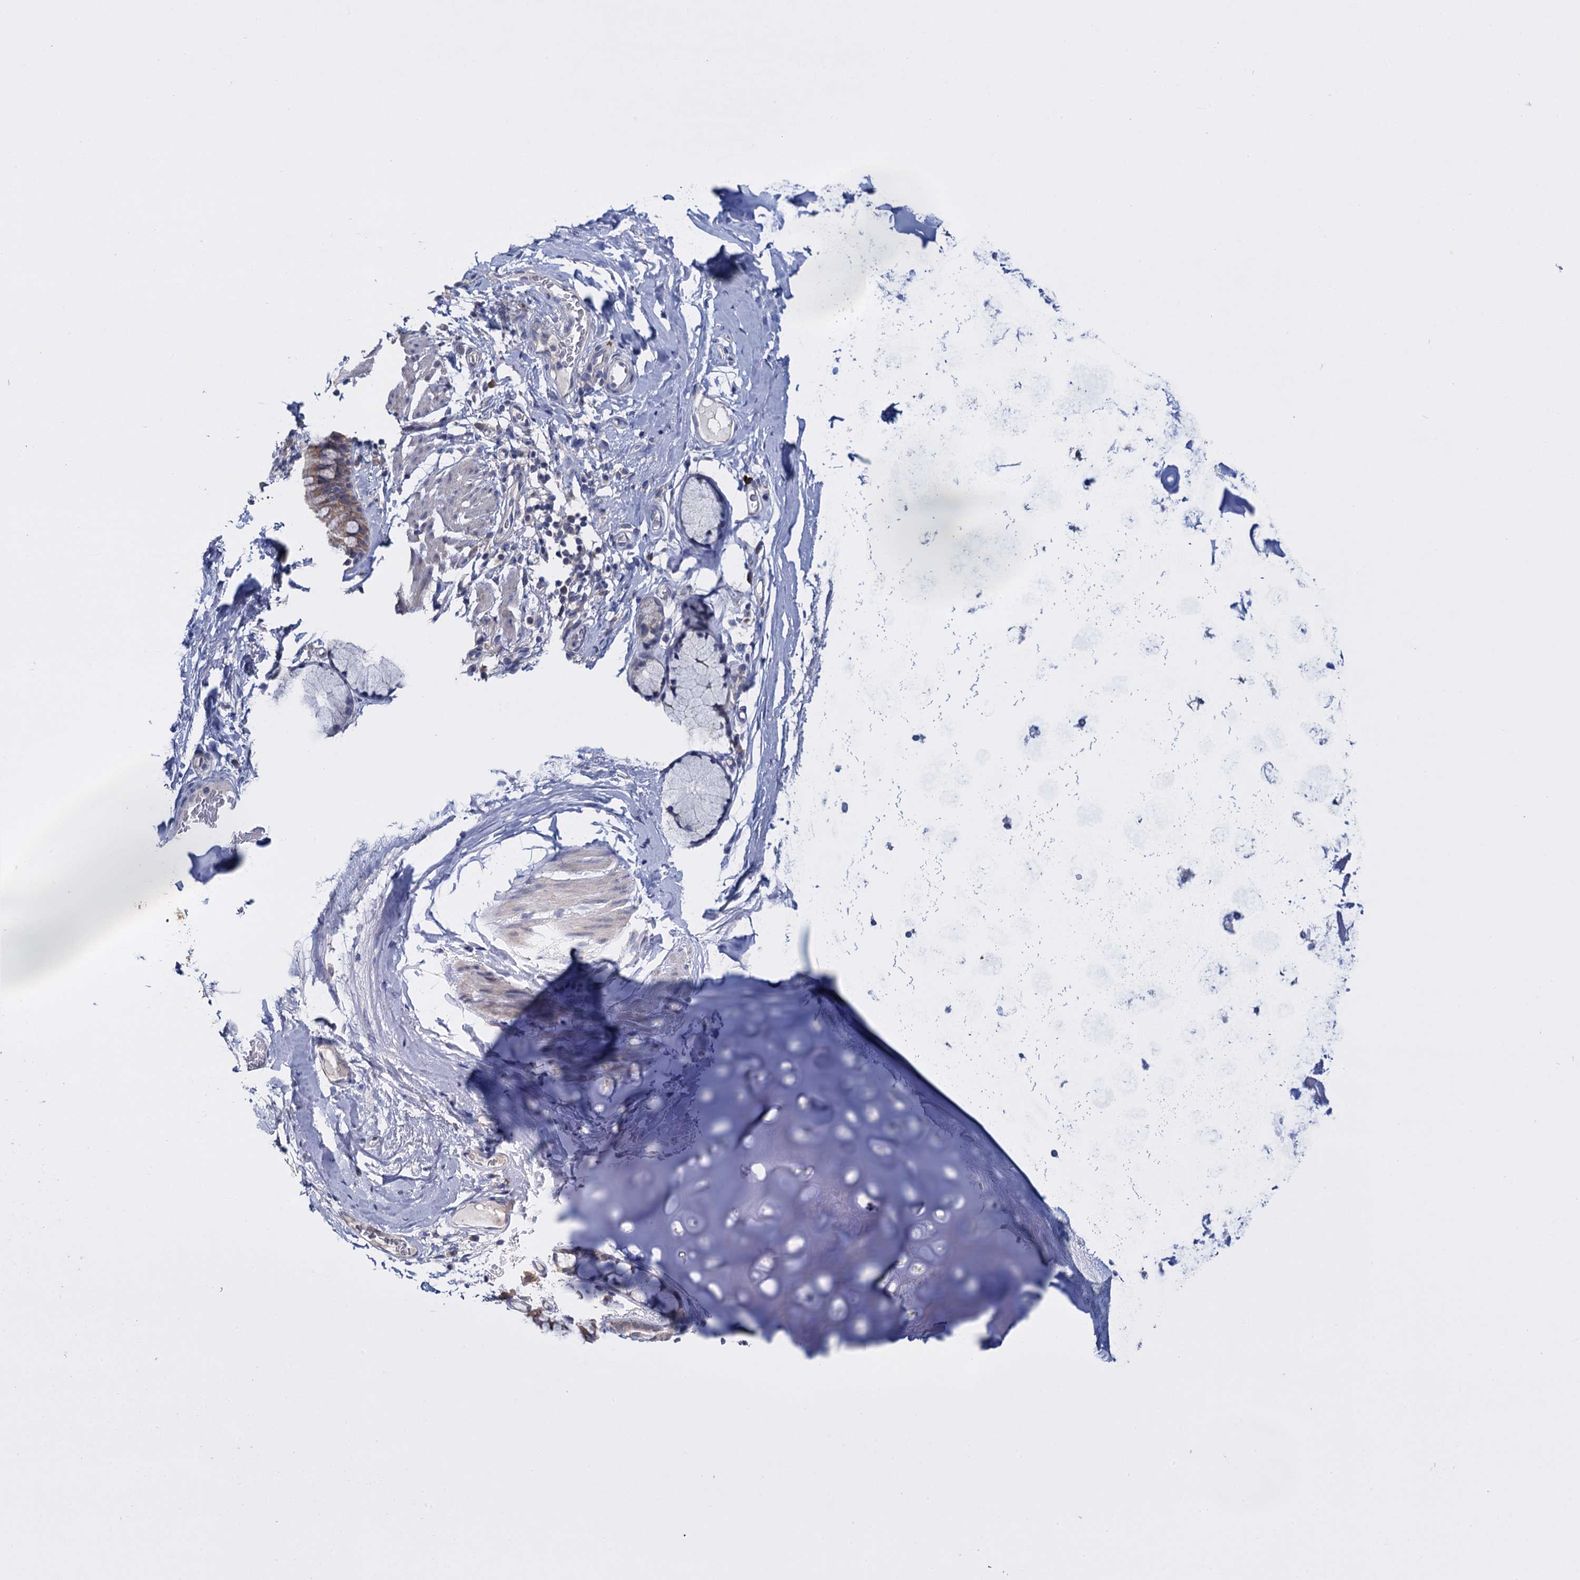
{"staining": {"intensity": "weak", "quantity": ">75%", "location": "cytoplasmic/membranous"}, "tissue": "bronchus", "cell_type": "Respiratory epithelial cells", "image_type": "normal", "snomed": [{"axis": "morphology", "description": "Normal tissue, NOS"}, {"axis": "topography", "description": "Cartilage tissue"}, {"axis": "topography", "description": "Bronchus"}], "caption": "A photomicrograph showing weak cytoplasmic/membranous staining in approximately >75% of respiratory epithelial cells in benign bronchus, as visualized by brown immunohistochemical staining.", "gene": "GSTM2", "patient": {"sex": "female", "age": 36}}